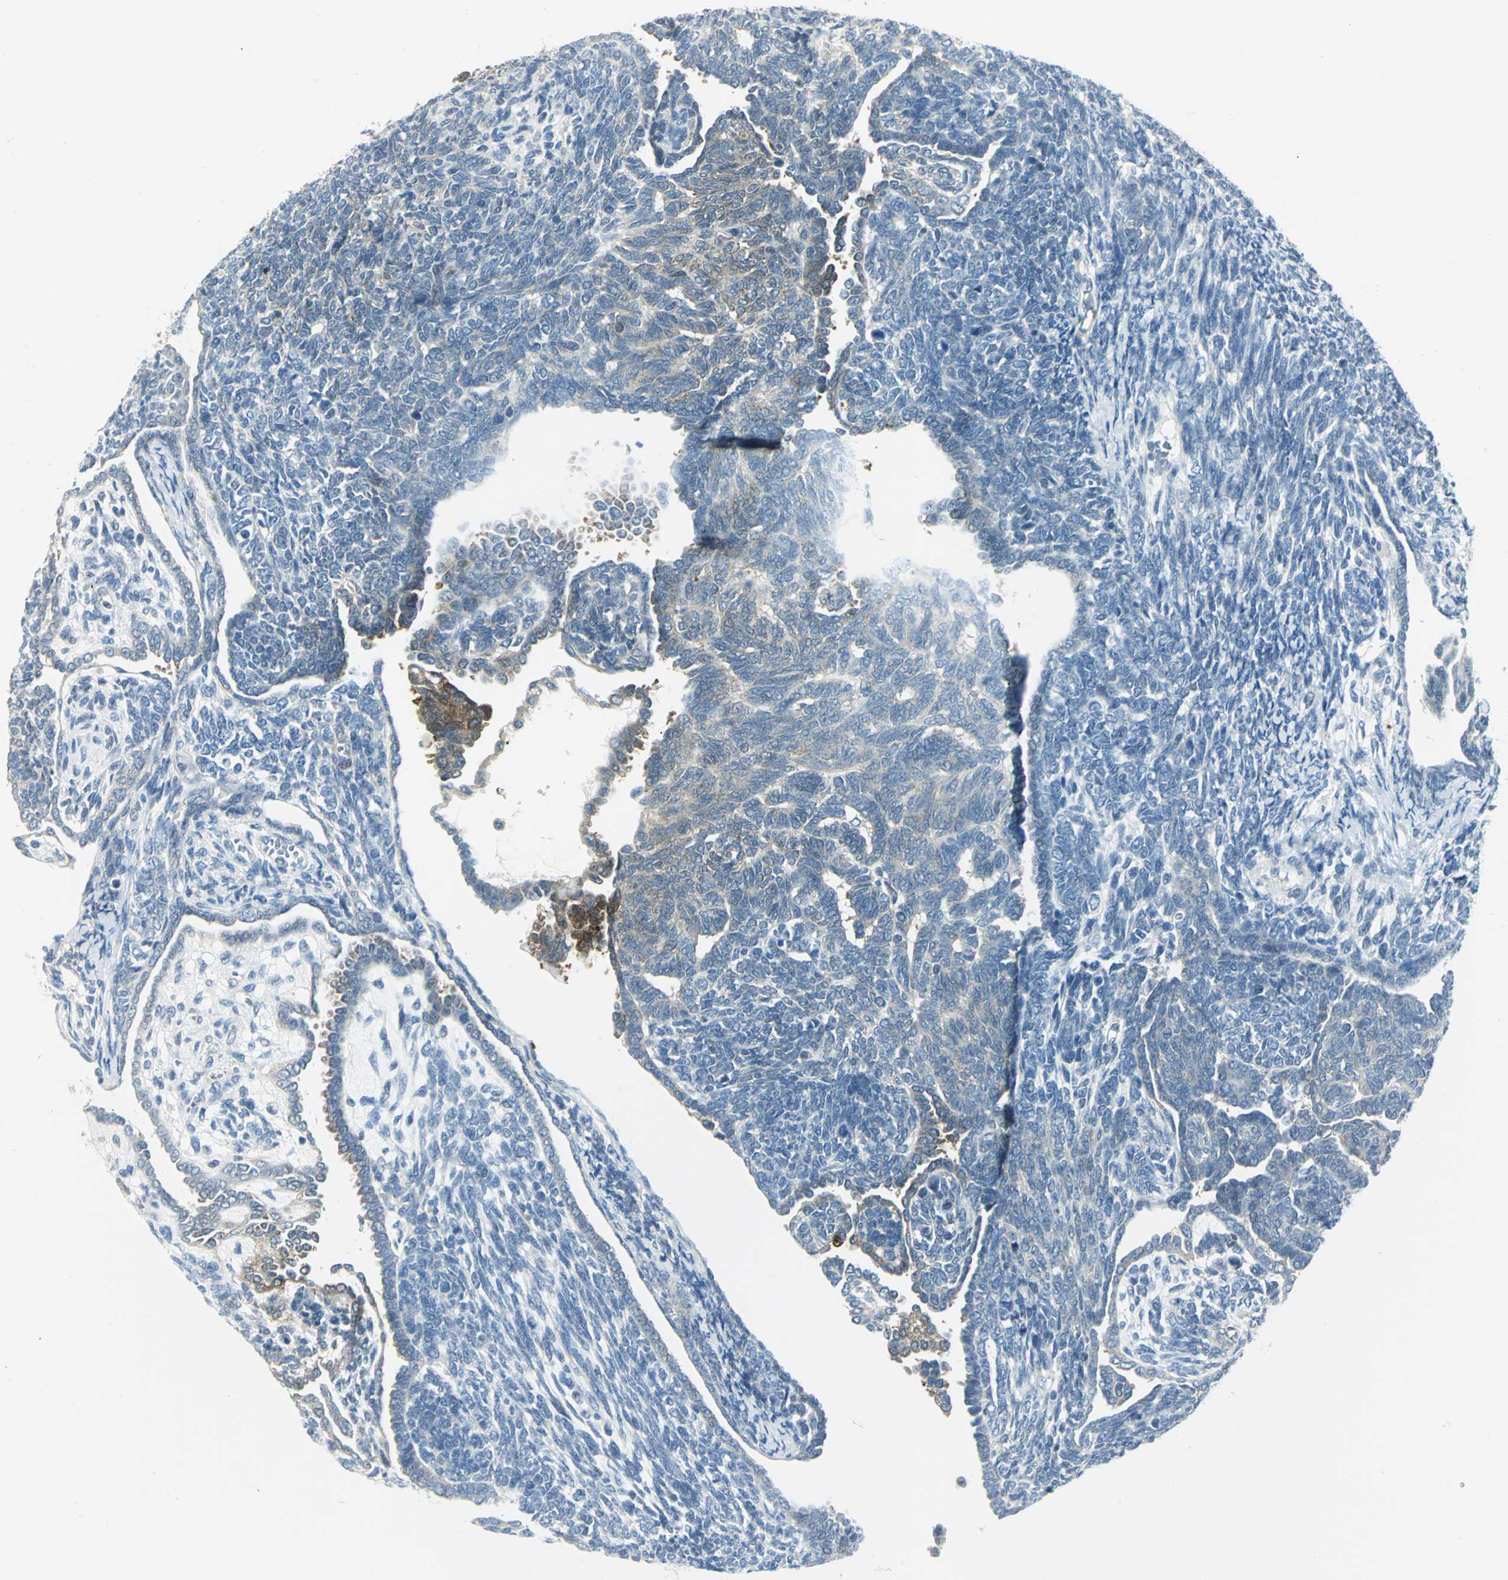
{"staining": {"intensity": "moderate", "quantity": "<25%", "location": "cytoplasmic/membranous"}, "tissue": "endometrial cancer", "cell_type": "Tumor cells", "image_type": "cancer", "snomed": [{"axis": "morphology", "description": "Neoplasm, malignant, NOS"}, {"axis": "topography", "description": "Endometrium"}], "caption": "A low amount of moderate cytoplasmic/membranous positivity is appreciated in about <25% of tumor cells in malignant neoplasm (endometrial) tissue. Using DAB (brown) and hematoxylin (blue) stains, captured at high magnification using brightfield microscopy.", "gene": "ALDOA", "patient": {"sex": "female", "age": 74}}